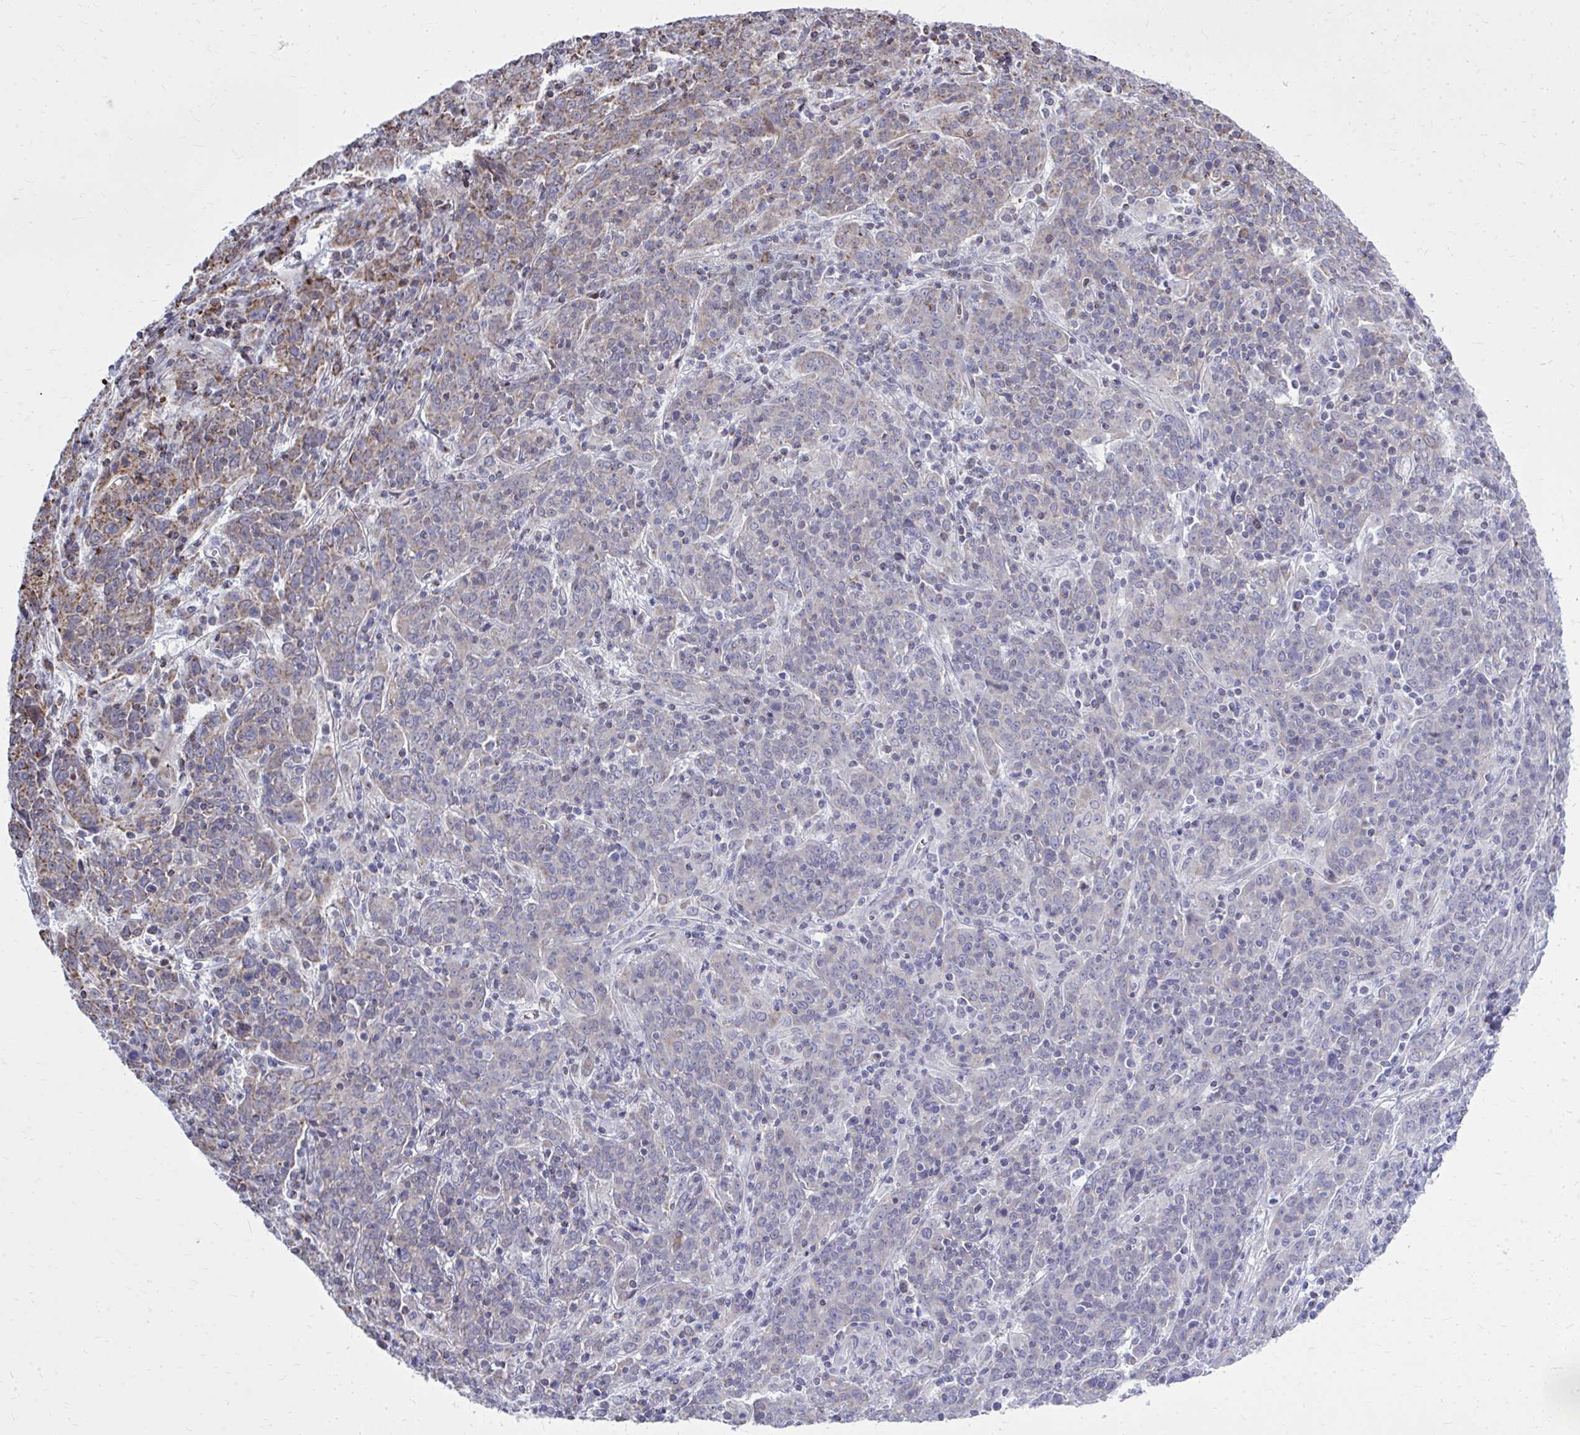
{"staining": {"intensity": "moderate", "quantity": "<25%", "location": "cytoplasmic/membranous"}, "tissue": "cervical cancer", "cell_type": "Tumor cells", "image_type": "cancer", "snomed": [{"axis": "morphology", "description": "Squamous cell carcinoma, NOS"}, {"axis": "topography", "description": "Cervix"}], "caption": "Moderate cytoplasmic/membranous expression for a protein is appreciated in approximately <25% of tumor cells of squamous cell carcinoma (cervical) using IHC.", "gene": "ZNF362", "patient": {"sex": "female", "age": 67}}